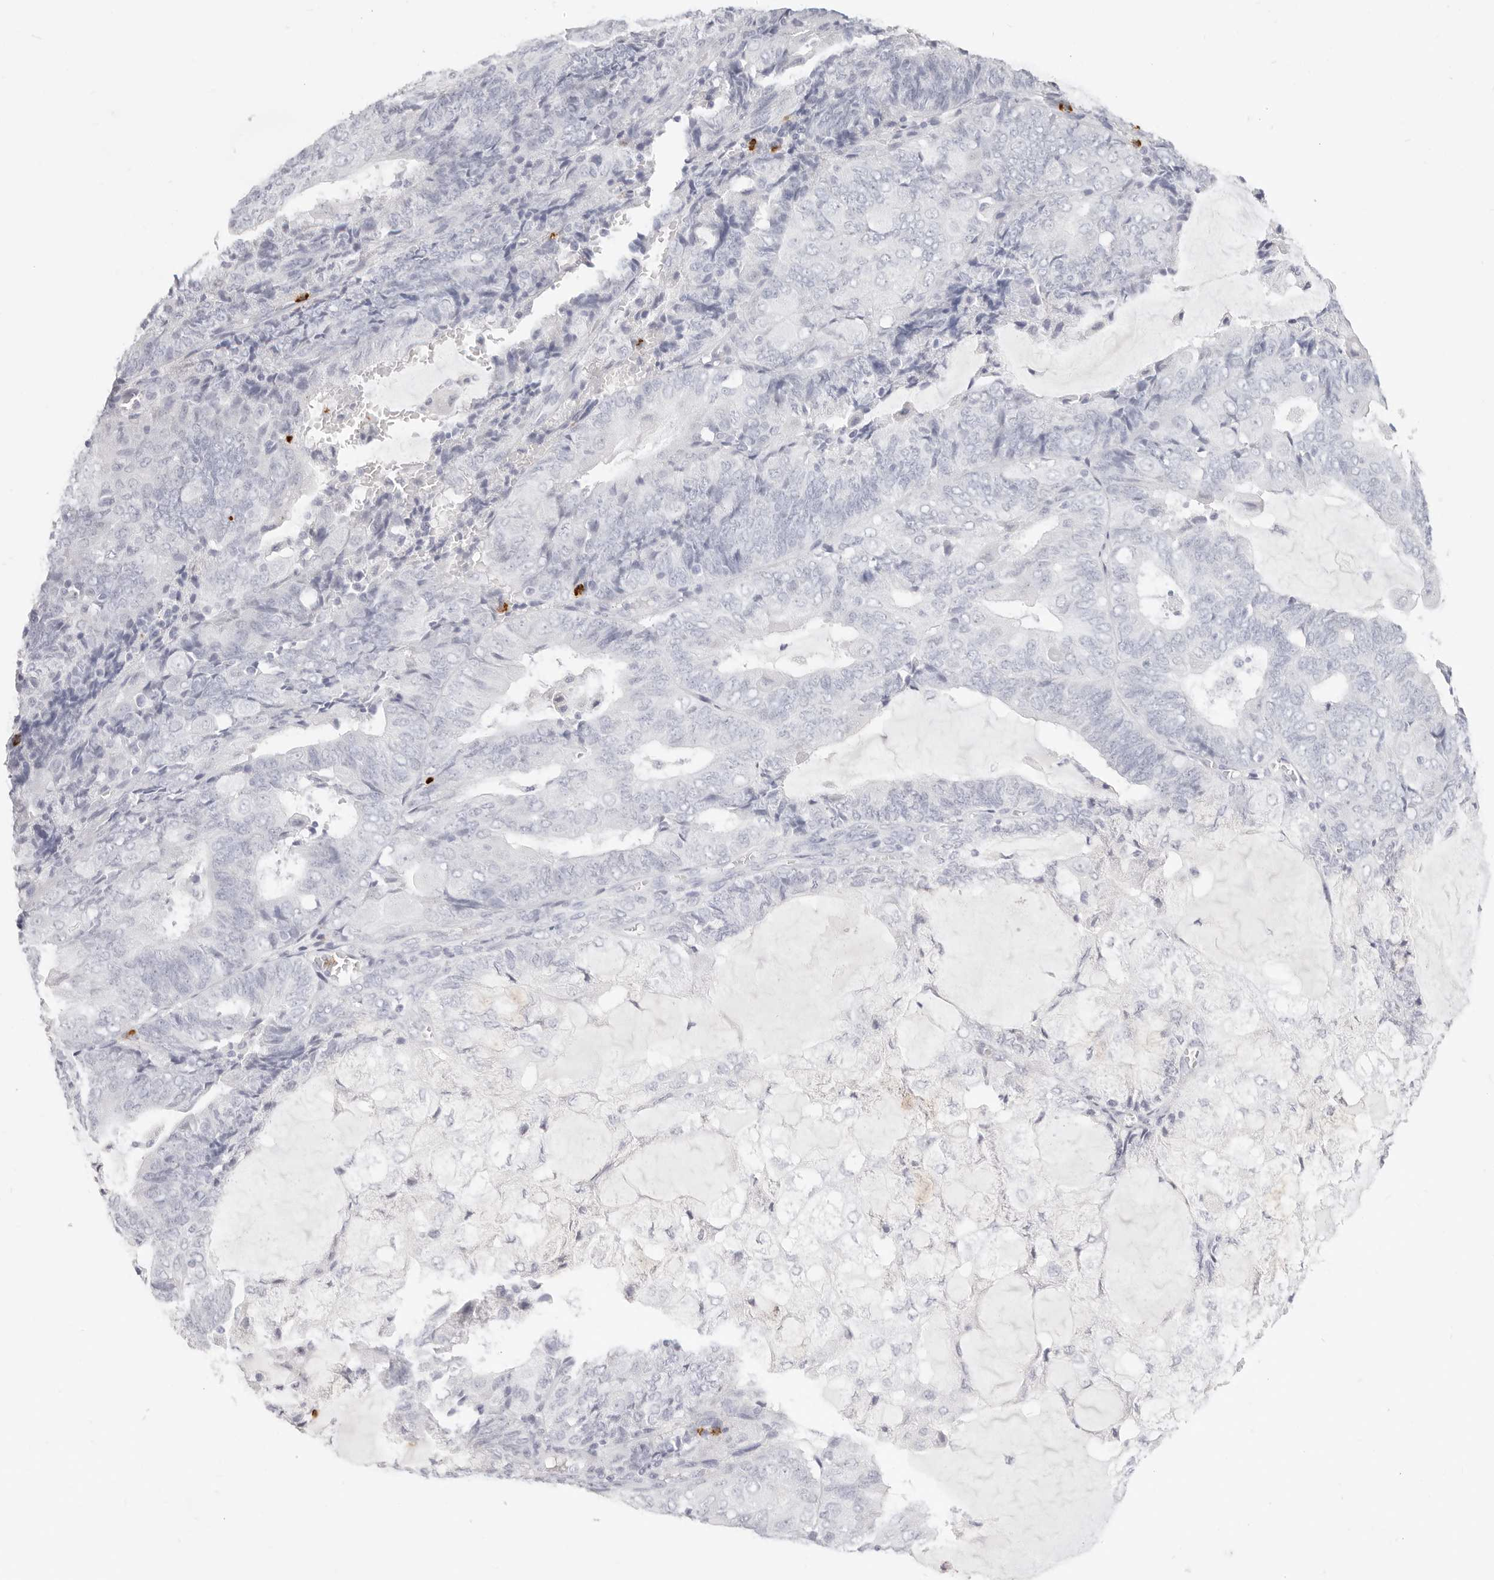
{"staining": {"intensity": "negative", "quantity": "none", "location": "none"}, "tissue": "endometrial cancer", "cell_type": "Tumor cells", "image_type": "cancer", "snomed": [{"axis": "morphology", "description": "Adenocarcinoma, NOS"}, {"axis": "topography", "description": "Endometrium"}], "caption": "DAB (3,3'-diaminobenzidine) immunohistochemical staining of adenocarcinoma (endometrial) shows no significant positivity in tumor cells. The staining was performed using DAB to visualize the protein expression in brown, while the nuclei were stained in blue with hematoxylin (Magnification: 20x).", "gene": "CAMP", "patient": {"sex": "female", "age": 81}}